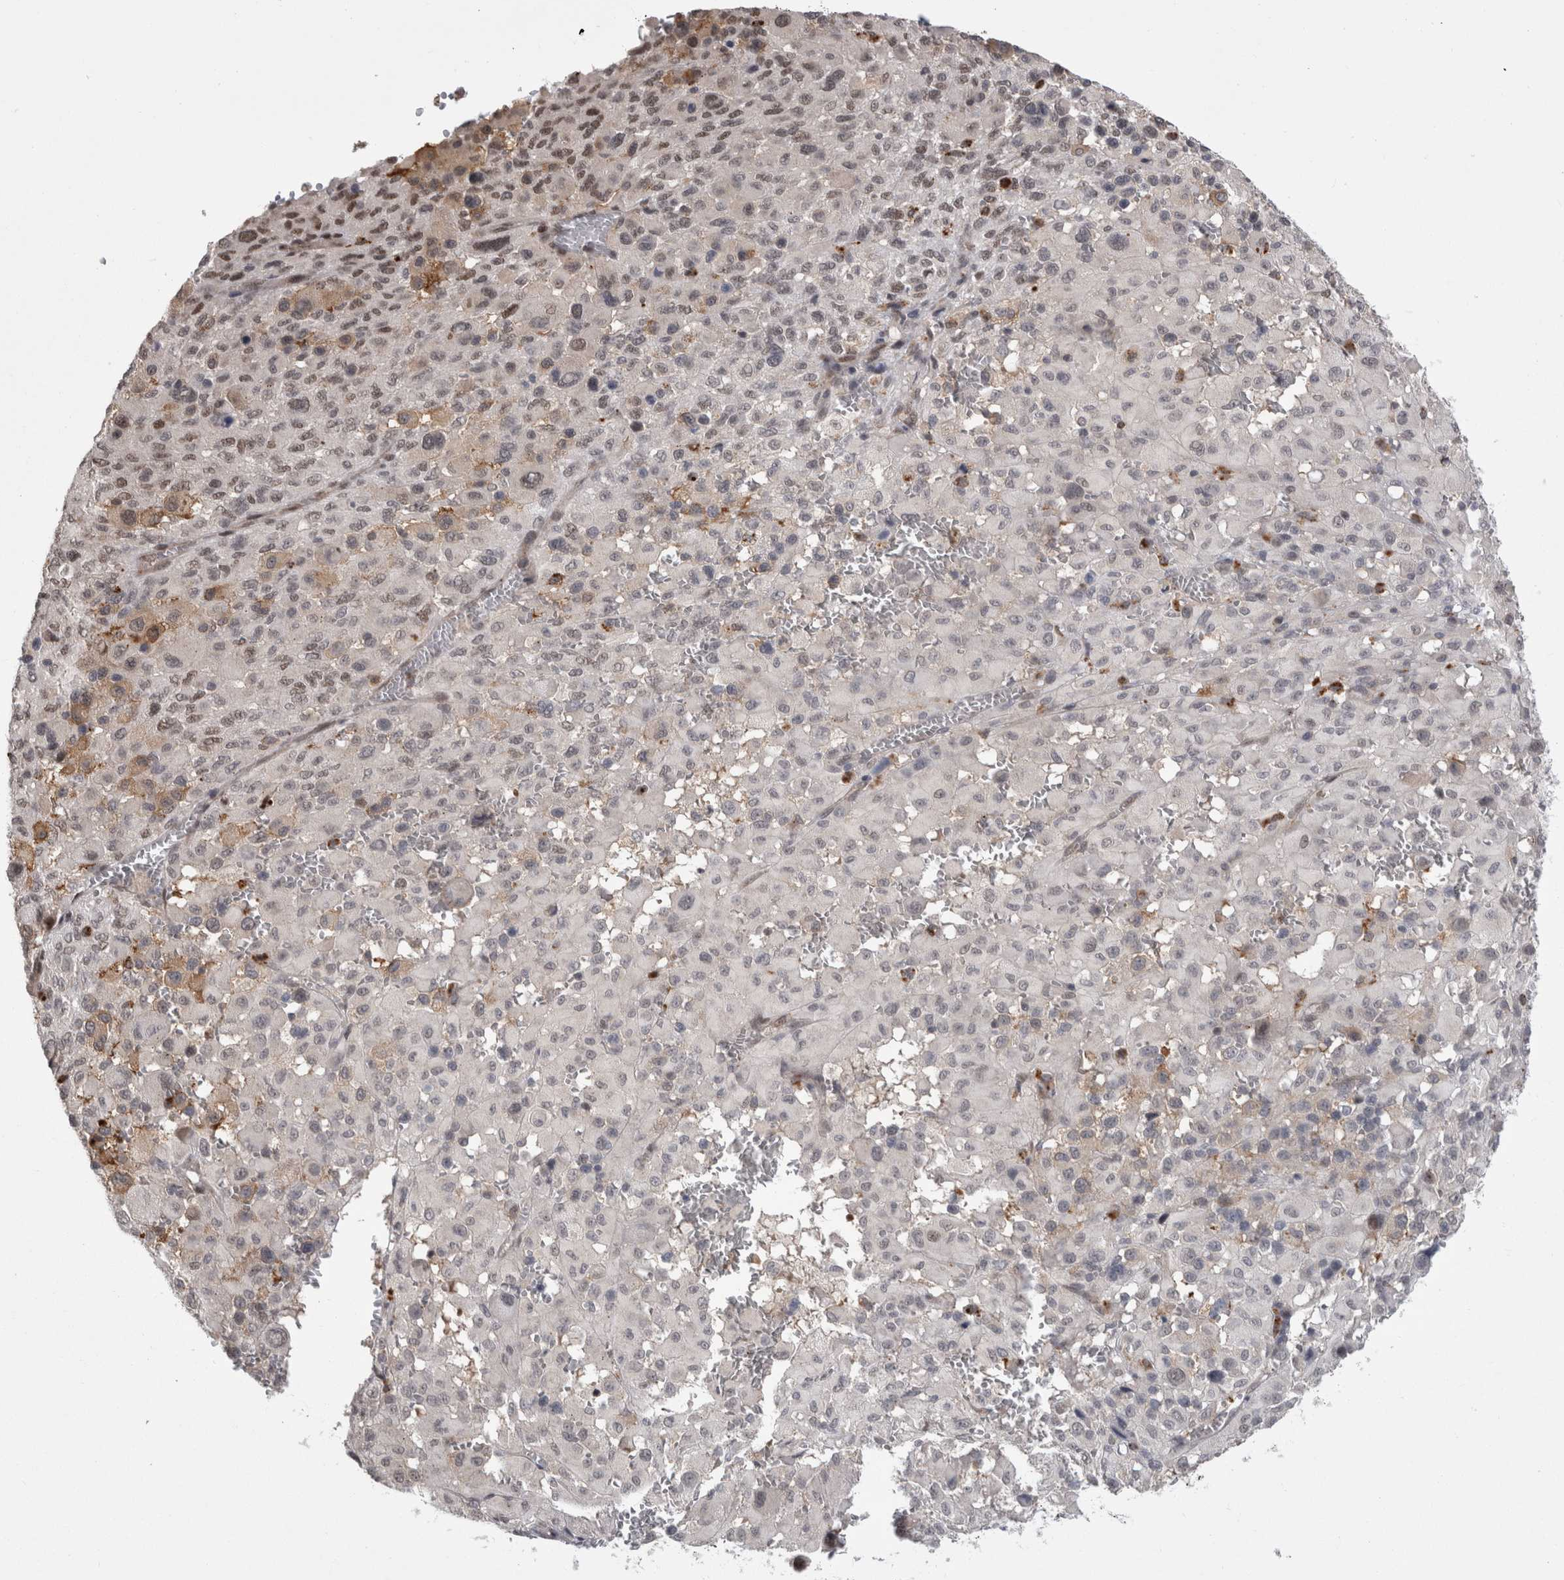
{"staining": {"intensity": "weak", "quantity": "<25%", "location": "nuclear"}, "tissue": "melanoma", "cell_type": "Tumor cells", "image_type": "cancer", "snomed": [{"axis": "morphology", "description": "Malignant melanoma, Metastatic site"}, {"axis": "topography", "description": "Skin"}], "caption": "Tumor cells are negative for protein expression in human melanoma.", "gene": "MTBP", "patient": {"sex": "female", "age": 74}}